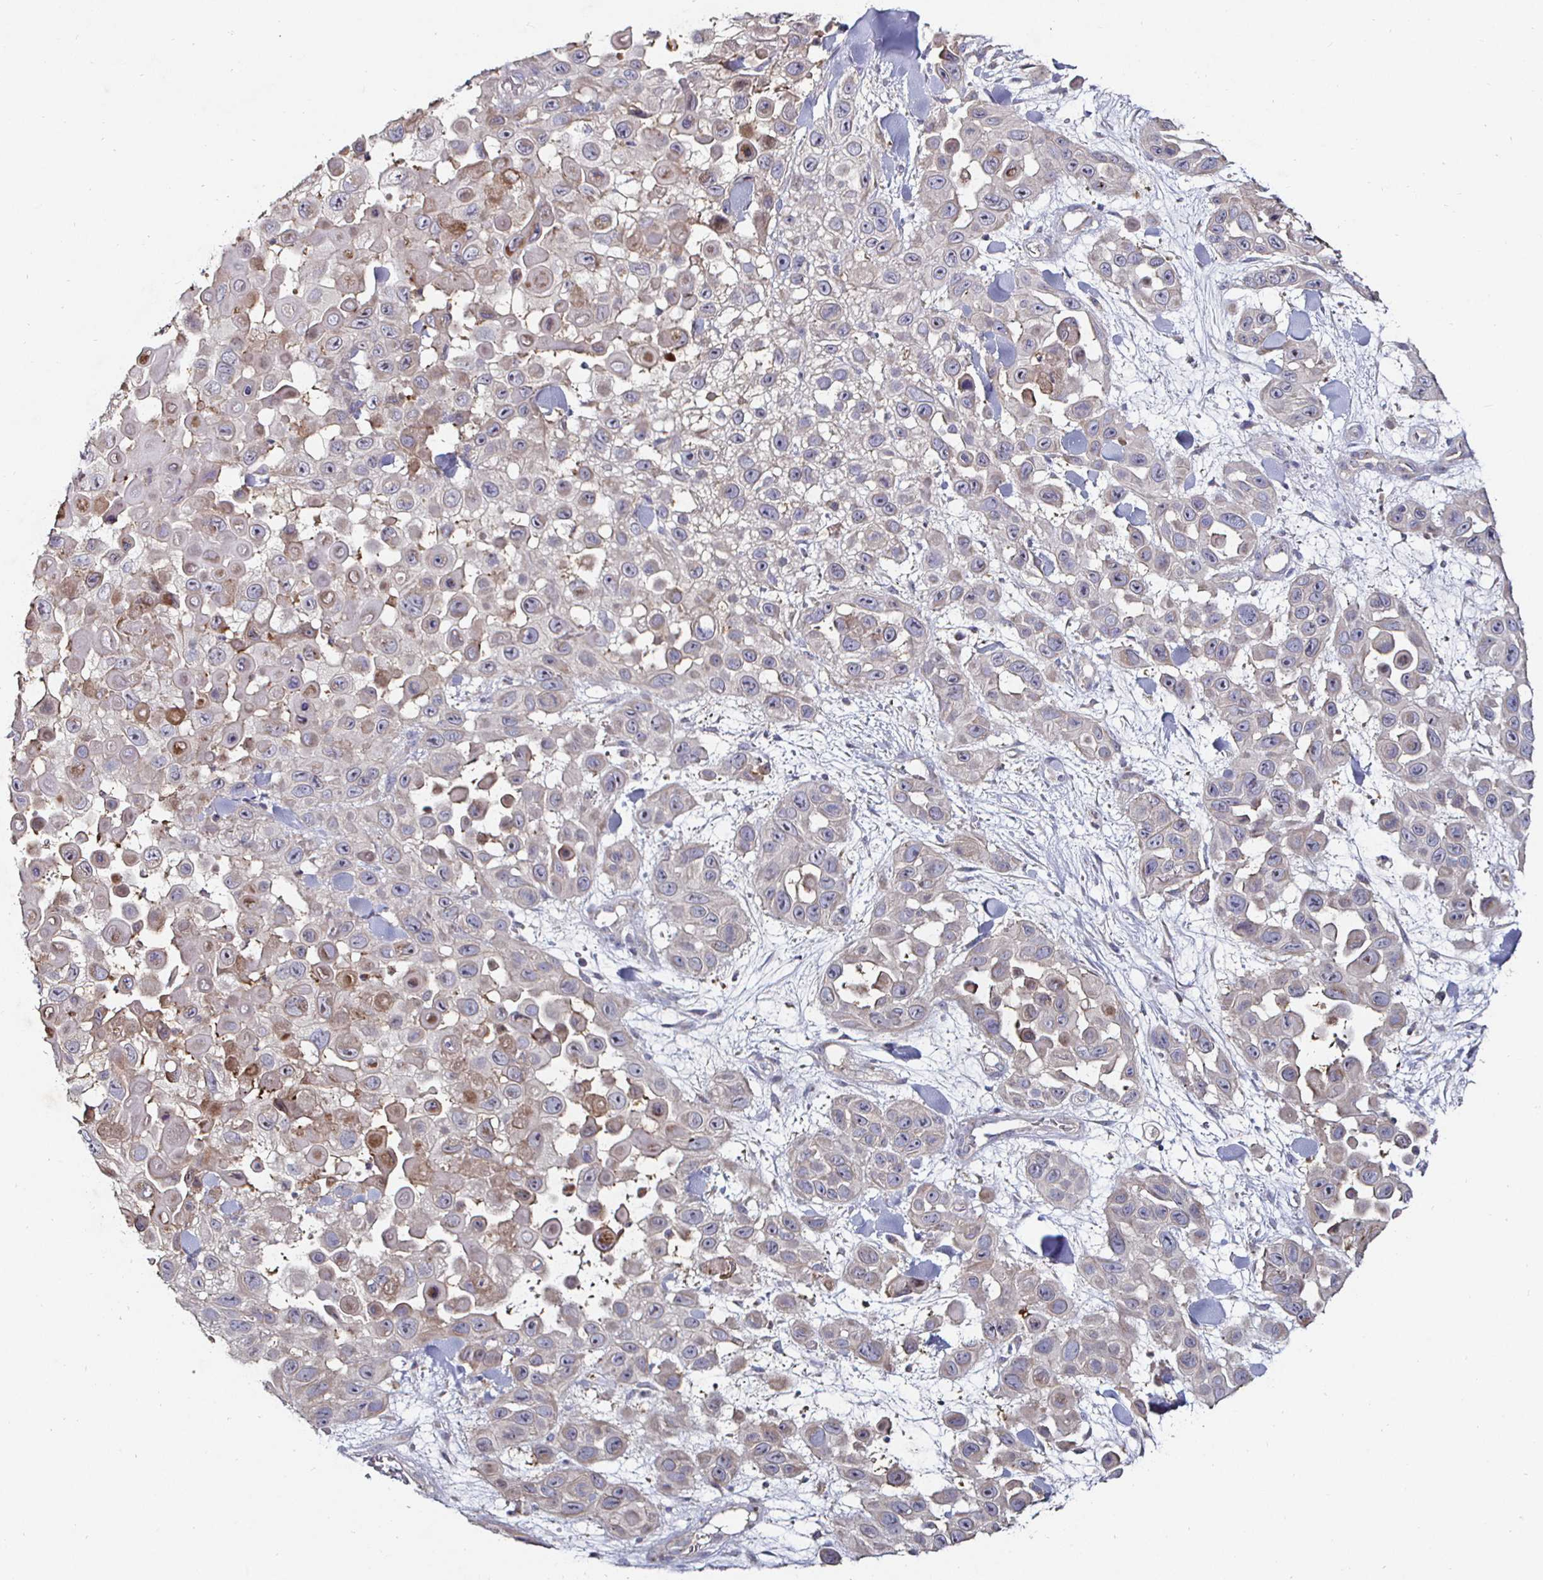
{"staining": {"intensity": "weak", "quantity": "<25%", "location": "cytoplasmic/membranous"}, "tissue": "skin cancer", "cell_type": "Tumor cells", "image_type": "cancer", "snomed": [{"axis": "morphology", "description": "Squamous cell carcinoma, NOS"}, {"axis": "topography", "description": "Skin"}], "caption": "High power microscopy image of an immunohistochemistry (IHC) micrograph of skin cancer (squamous cell carcinoma), revealing no significant positivity in tumor cells.", "gene": "NRSN1", "patient": {"sex": "male", "age": 81}}